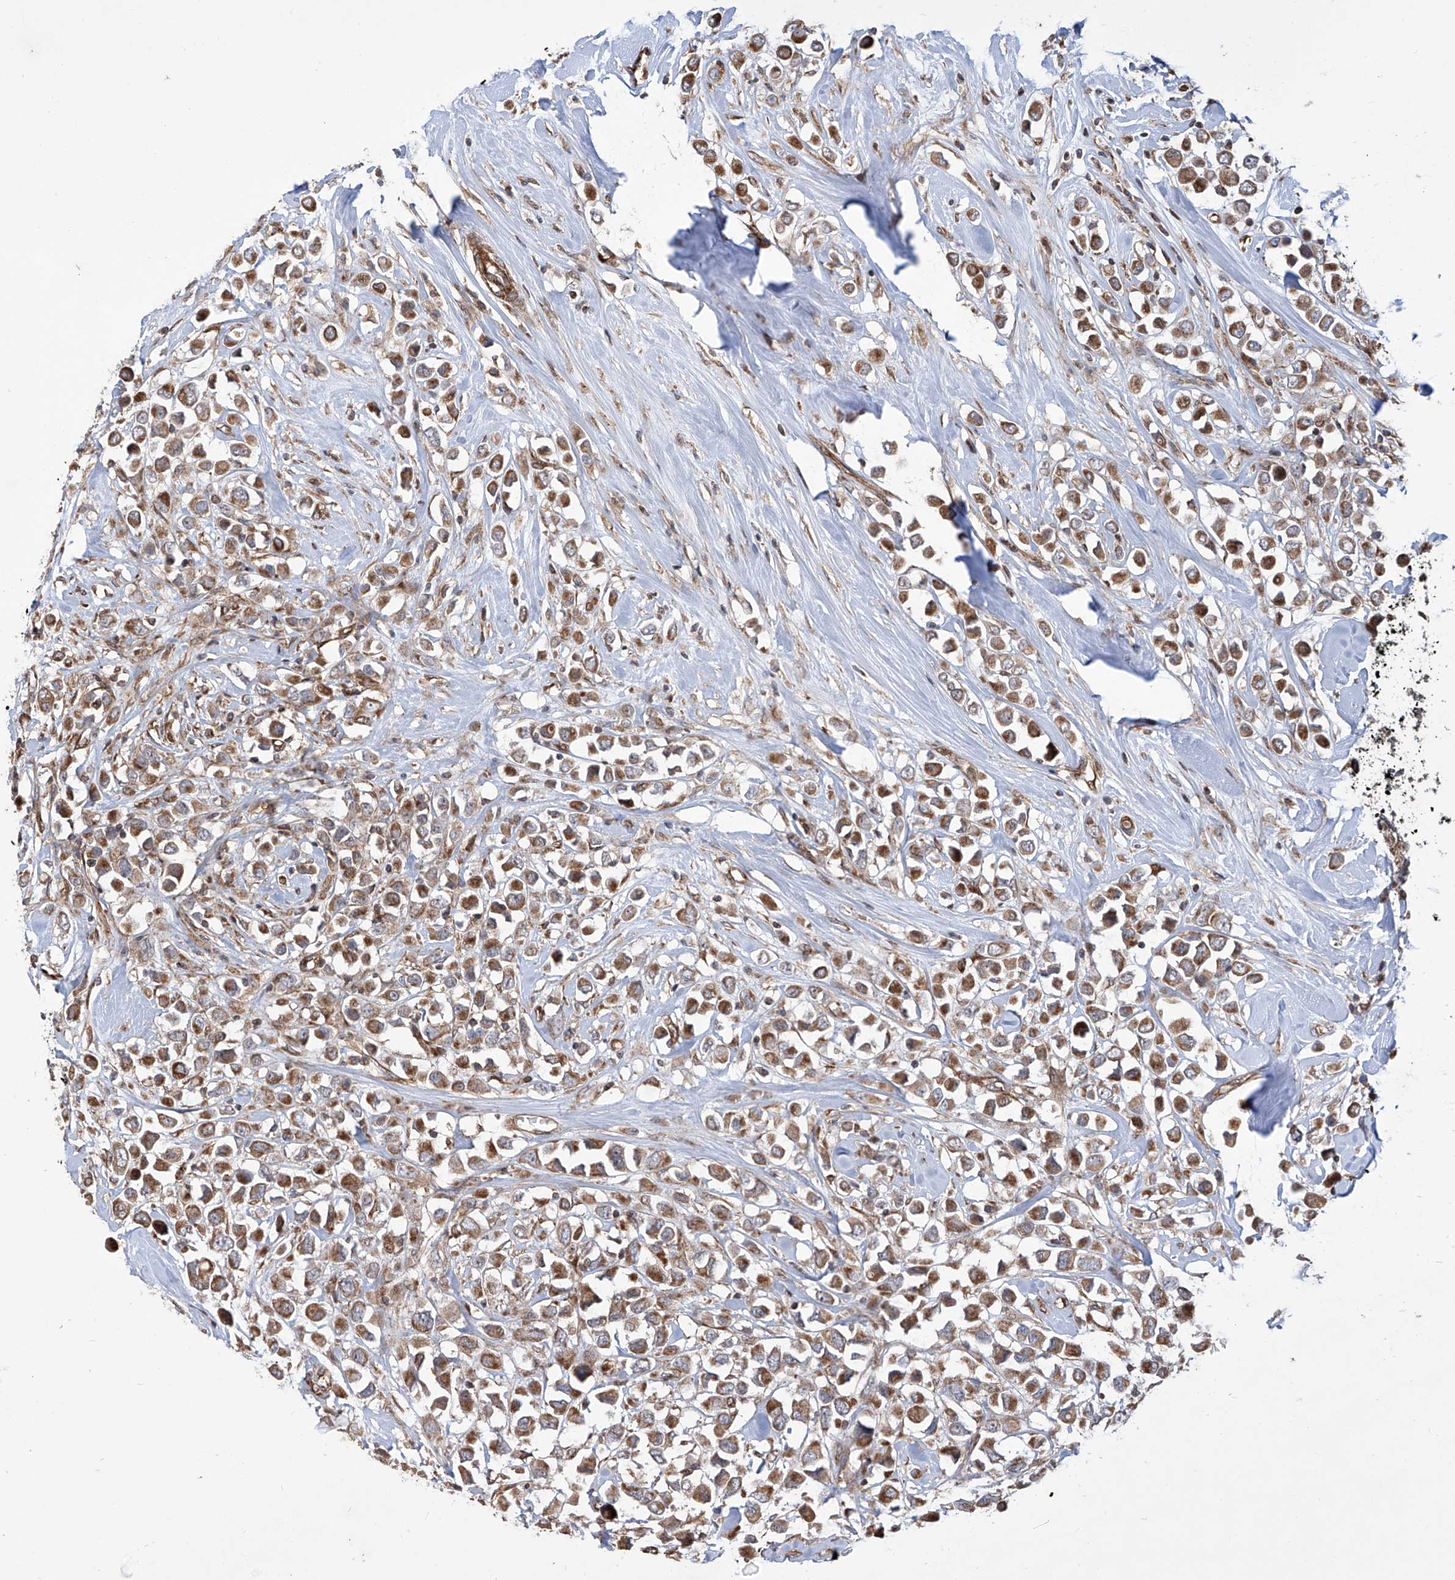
{"staining": {"intensity": "moderate", "quantity": ">75%", "location": "cytoplasmic/membranous"}, "tissue": "breast cancer", "cell_type": "Tumor cells", "image_type": "cancer", "snomed": [{"axis": "morphology", "description": "Duct carcinoma"}, {"axis": "topography", "description": "Breast"}], "caption": "A photomicrograph of human breast cancer (infiltrating ductal carcinoma) stained for a protein displays moderate cytoplasmic/membranous brown staining in tumor cells.", "gene": "APAF1", "patient": {"sex": "female", "age": 61}}